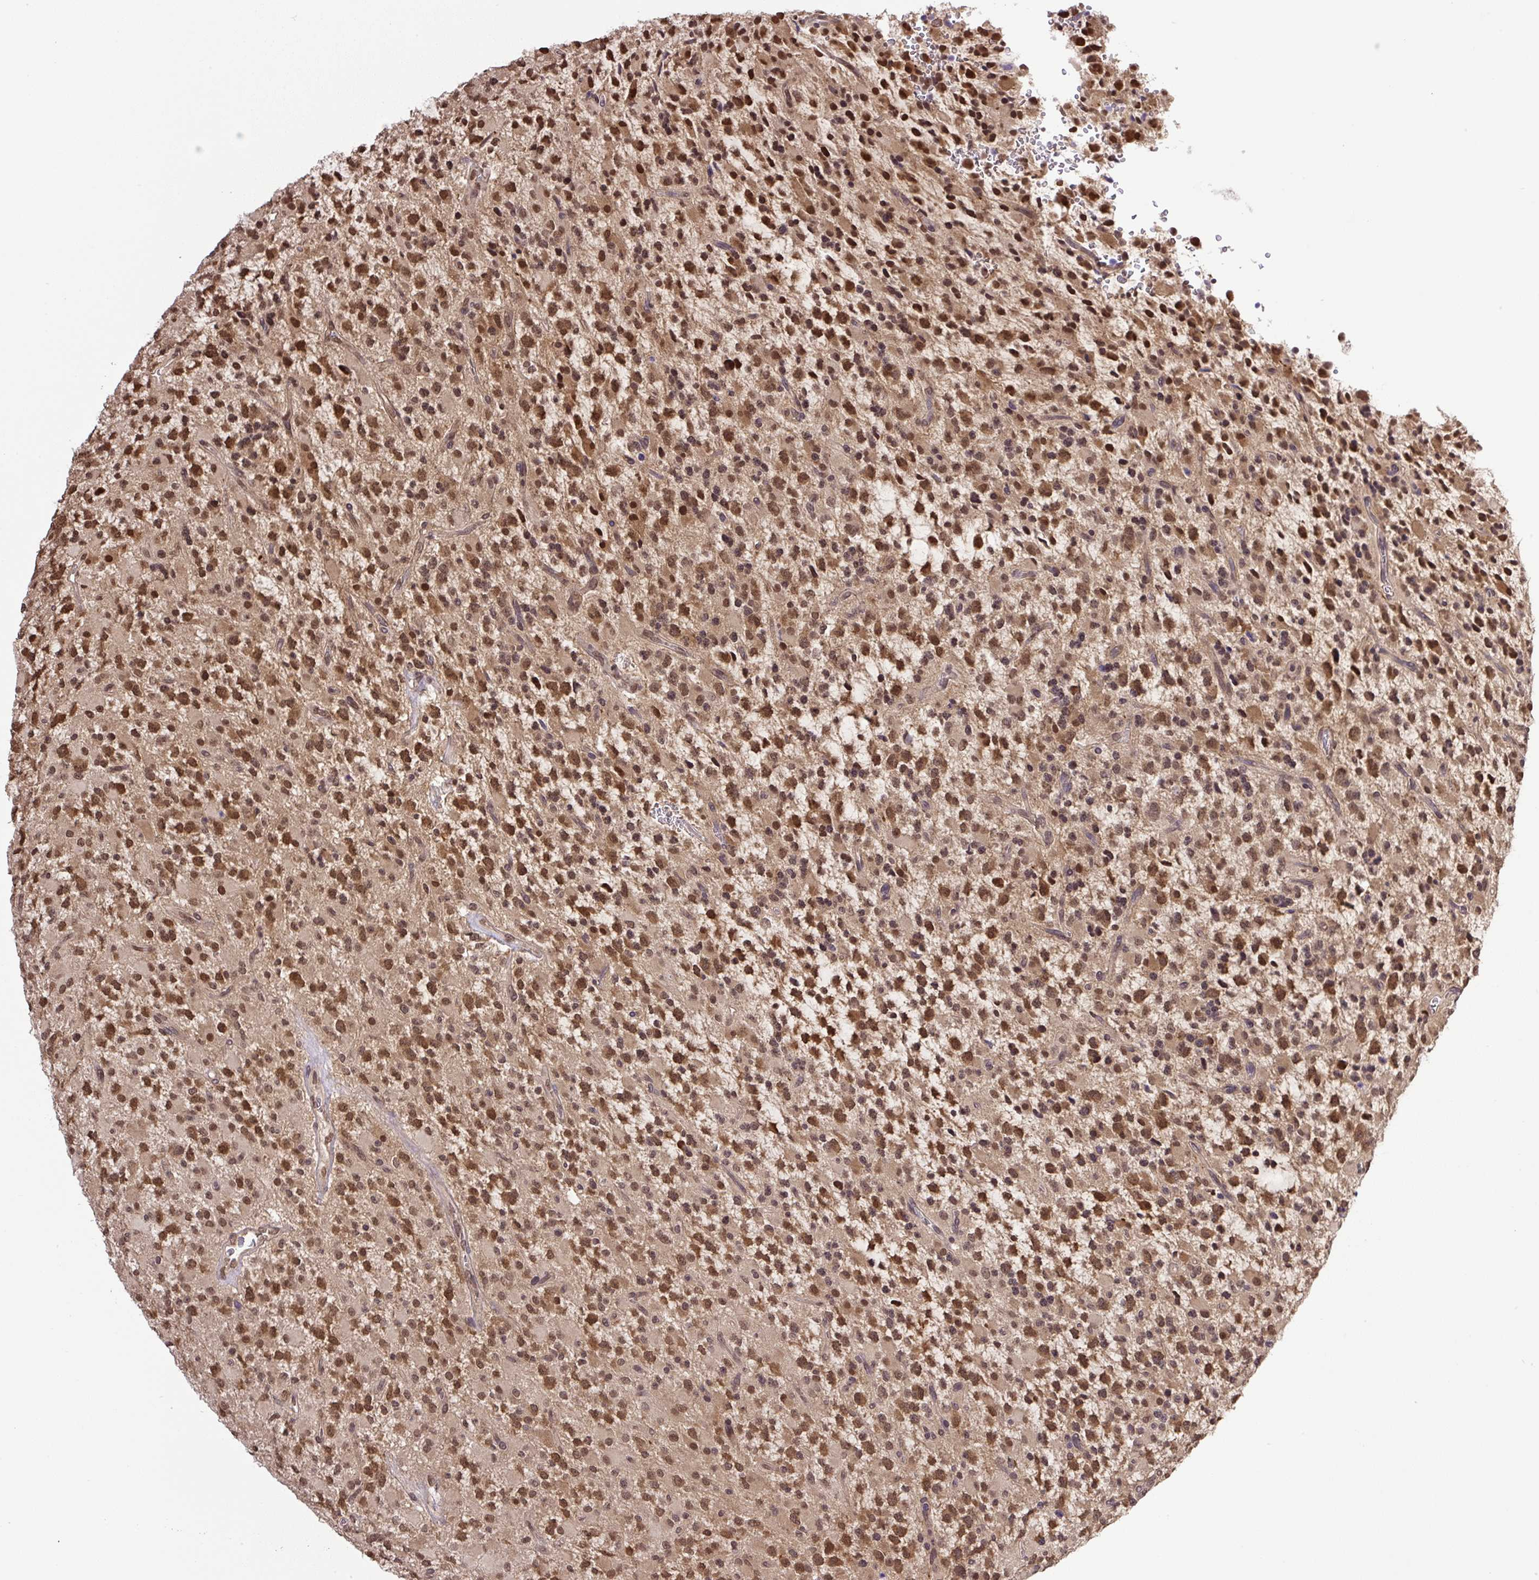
{"staining": {"intensity": "strong", "quantity": ">75%", "location": "nuclear"}, "tissue": "glioma", "cell_type": "Tumor cells", "image_type": "cancer", "snomed": [{"axis": "morphology", "description": "Glioma, malignant, High grade"}, {"axis": "topography", "description": "Brain"}], "caption": "Brown immunohistochemical staining in malignant glioma (high-grade) exhibits strong nuclear staining in approximately >75% of tumor cells.", "gene": "SGTA", "patient": {"sex": "male", "age": 34}}